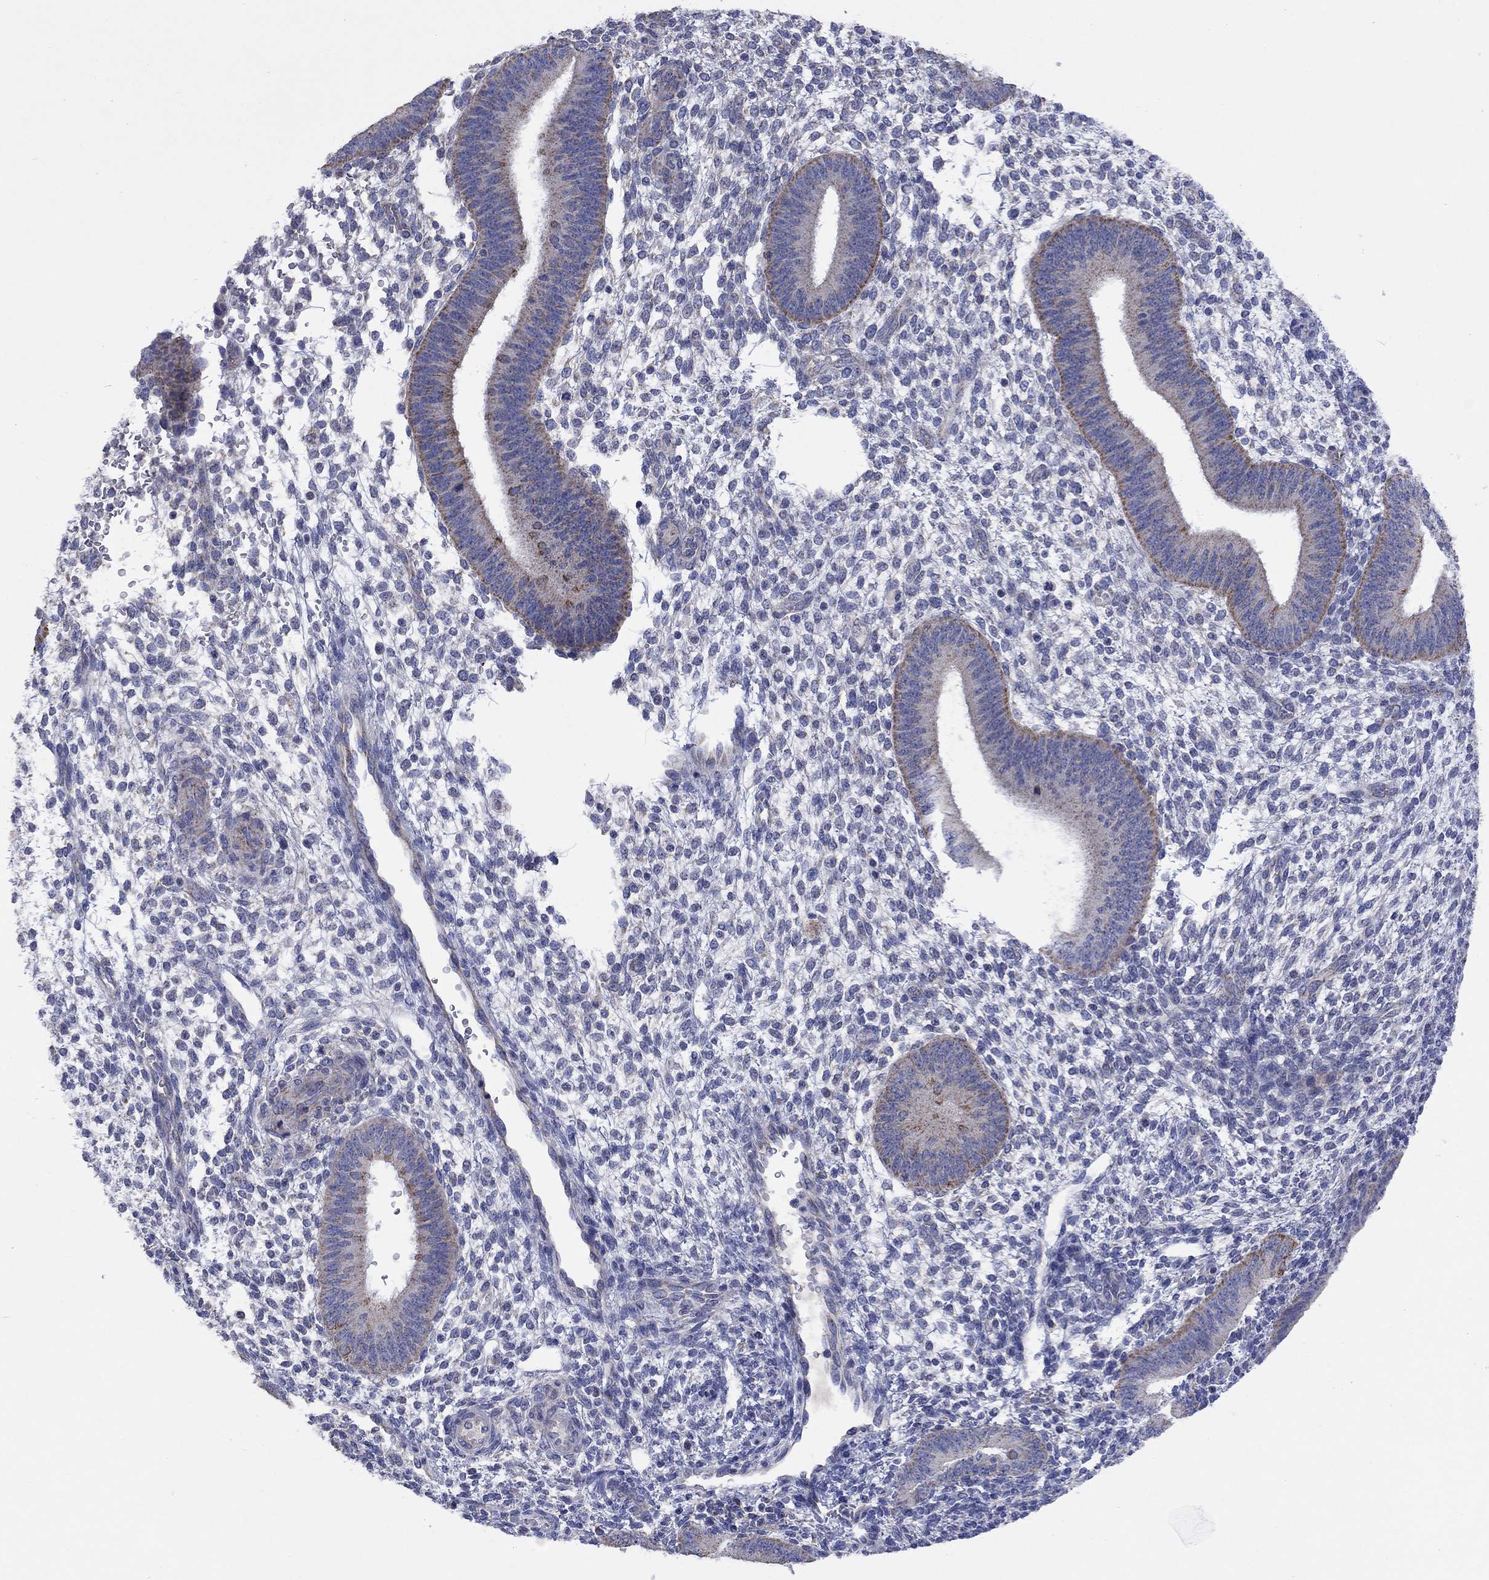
{"staining": {"intensity": "negative", "quantity": "none", "location": "none"}, "tissue": "endometrium", "cell_type": "Cells in endometrial stroma", "image_type": "normal", "snomed": [{"axis": "morphology", "description": "Normal tissue, NOS"}, {"axis": "topography", "description": "Endometrium"}], "caption": "A photomicrograph of human endometrium is negative for staining in cells in endometrial stroma. (DAB (3,3'-diaminobenzidine) IHC with hematoxylin counter stain).", "gene": "CLVS1", "patient": {"sex": "female", "age": 39}}